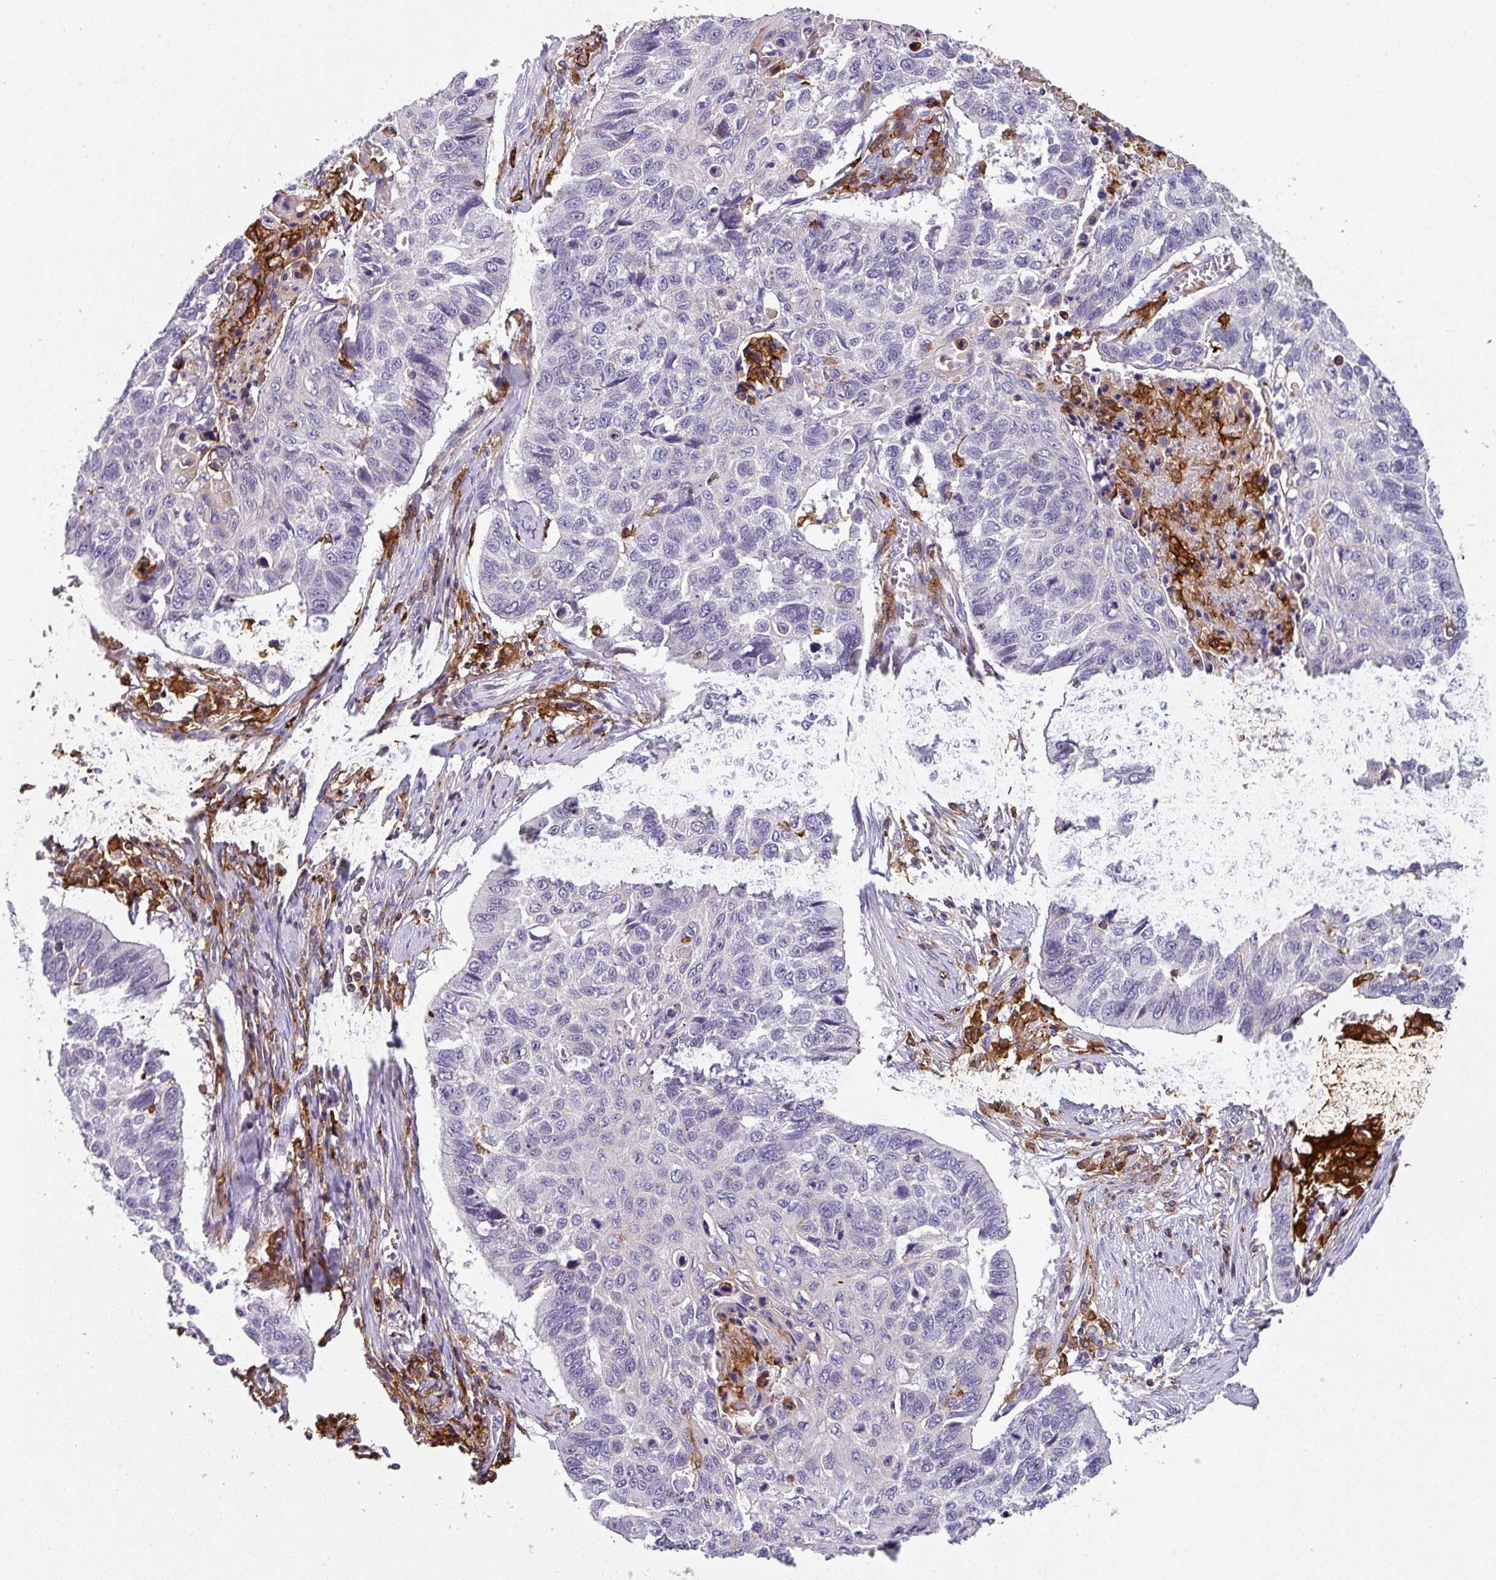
{"staining": {"intensity": "negative", "quantity": "none", "location": "none"}, "tissue": "lung cancer", "cell_type": "Tumor cells", "image_type": "cancer", "snomed": [{"axis": "morphology", "description": "Squamous cell carcinoma, NOS"}, {"axis": "topography", "description": "Lung"}], "caption": "This histopathology image is of lung cancer (squamous cell carcinoma) stained with immunohistochemistry (IHC) to label a protein in brown with the nuclei are counter-stained blue. There is no staining in tumor cells.", "gene": "EXOSC5", "patient": {"sex": "male", "age": 62}}